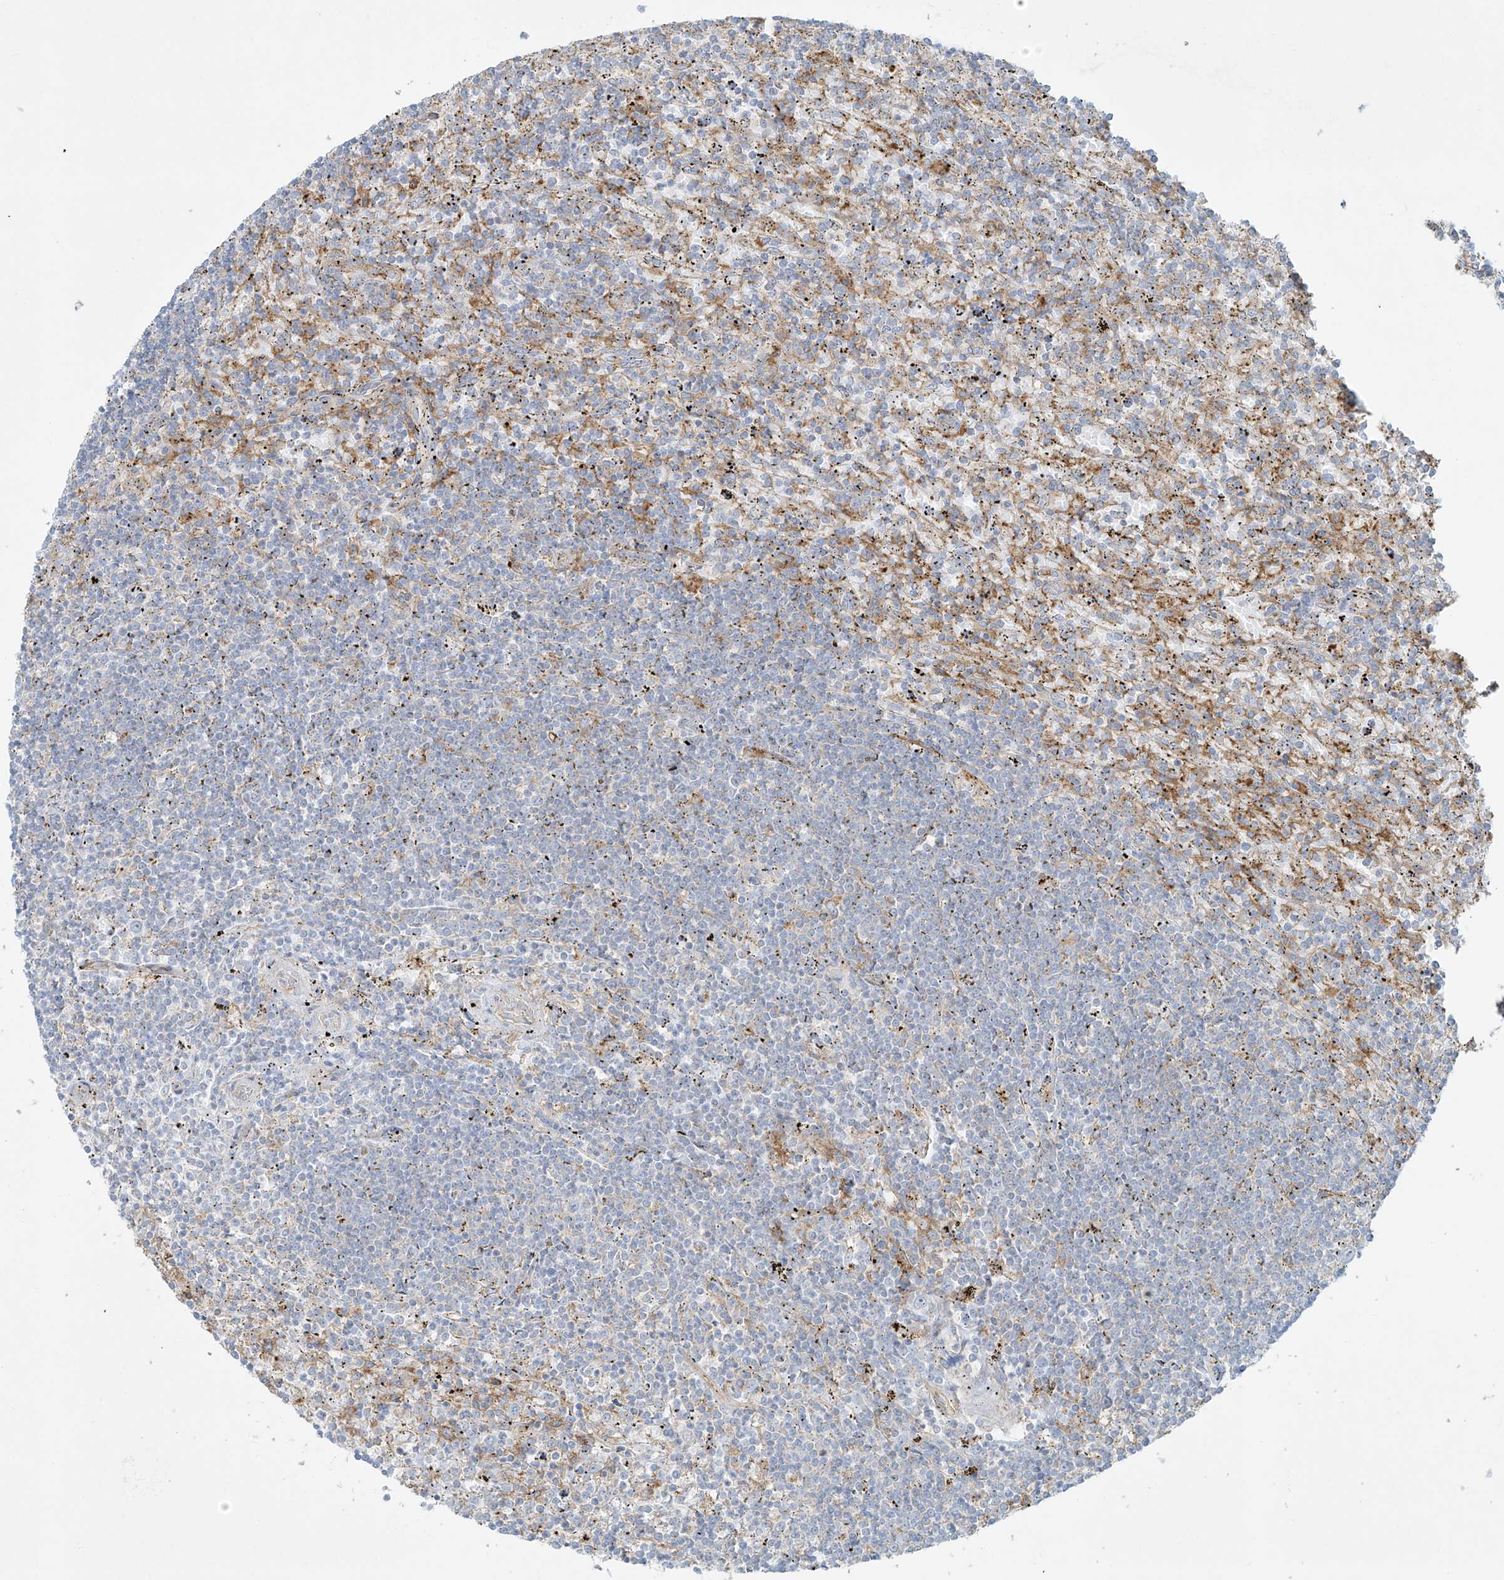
{"staining": {"intensity": "negative", "quantity": "none", "location": "none"}, "tissue": "lymphoma", "cell_type": "Tumor cells", "image_type": "cancer", "snomed": [{"axis": "morphology", "description": "Malignant lymphoma, non-Hodgkin's type, Low grade"}, {"axis": "topography", "description": "Spleen"}], "caption": "DAB immunohistochemical staining of human low-grade malignant lymphoma, non-Hodgkin's type shows no significant expression in tumor cells.", "gene": "VAMP5", "patient": {"sex": "male", "age": 76}}